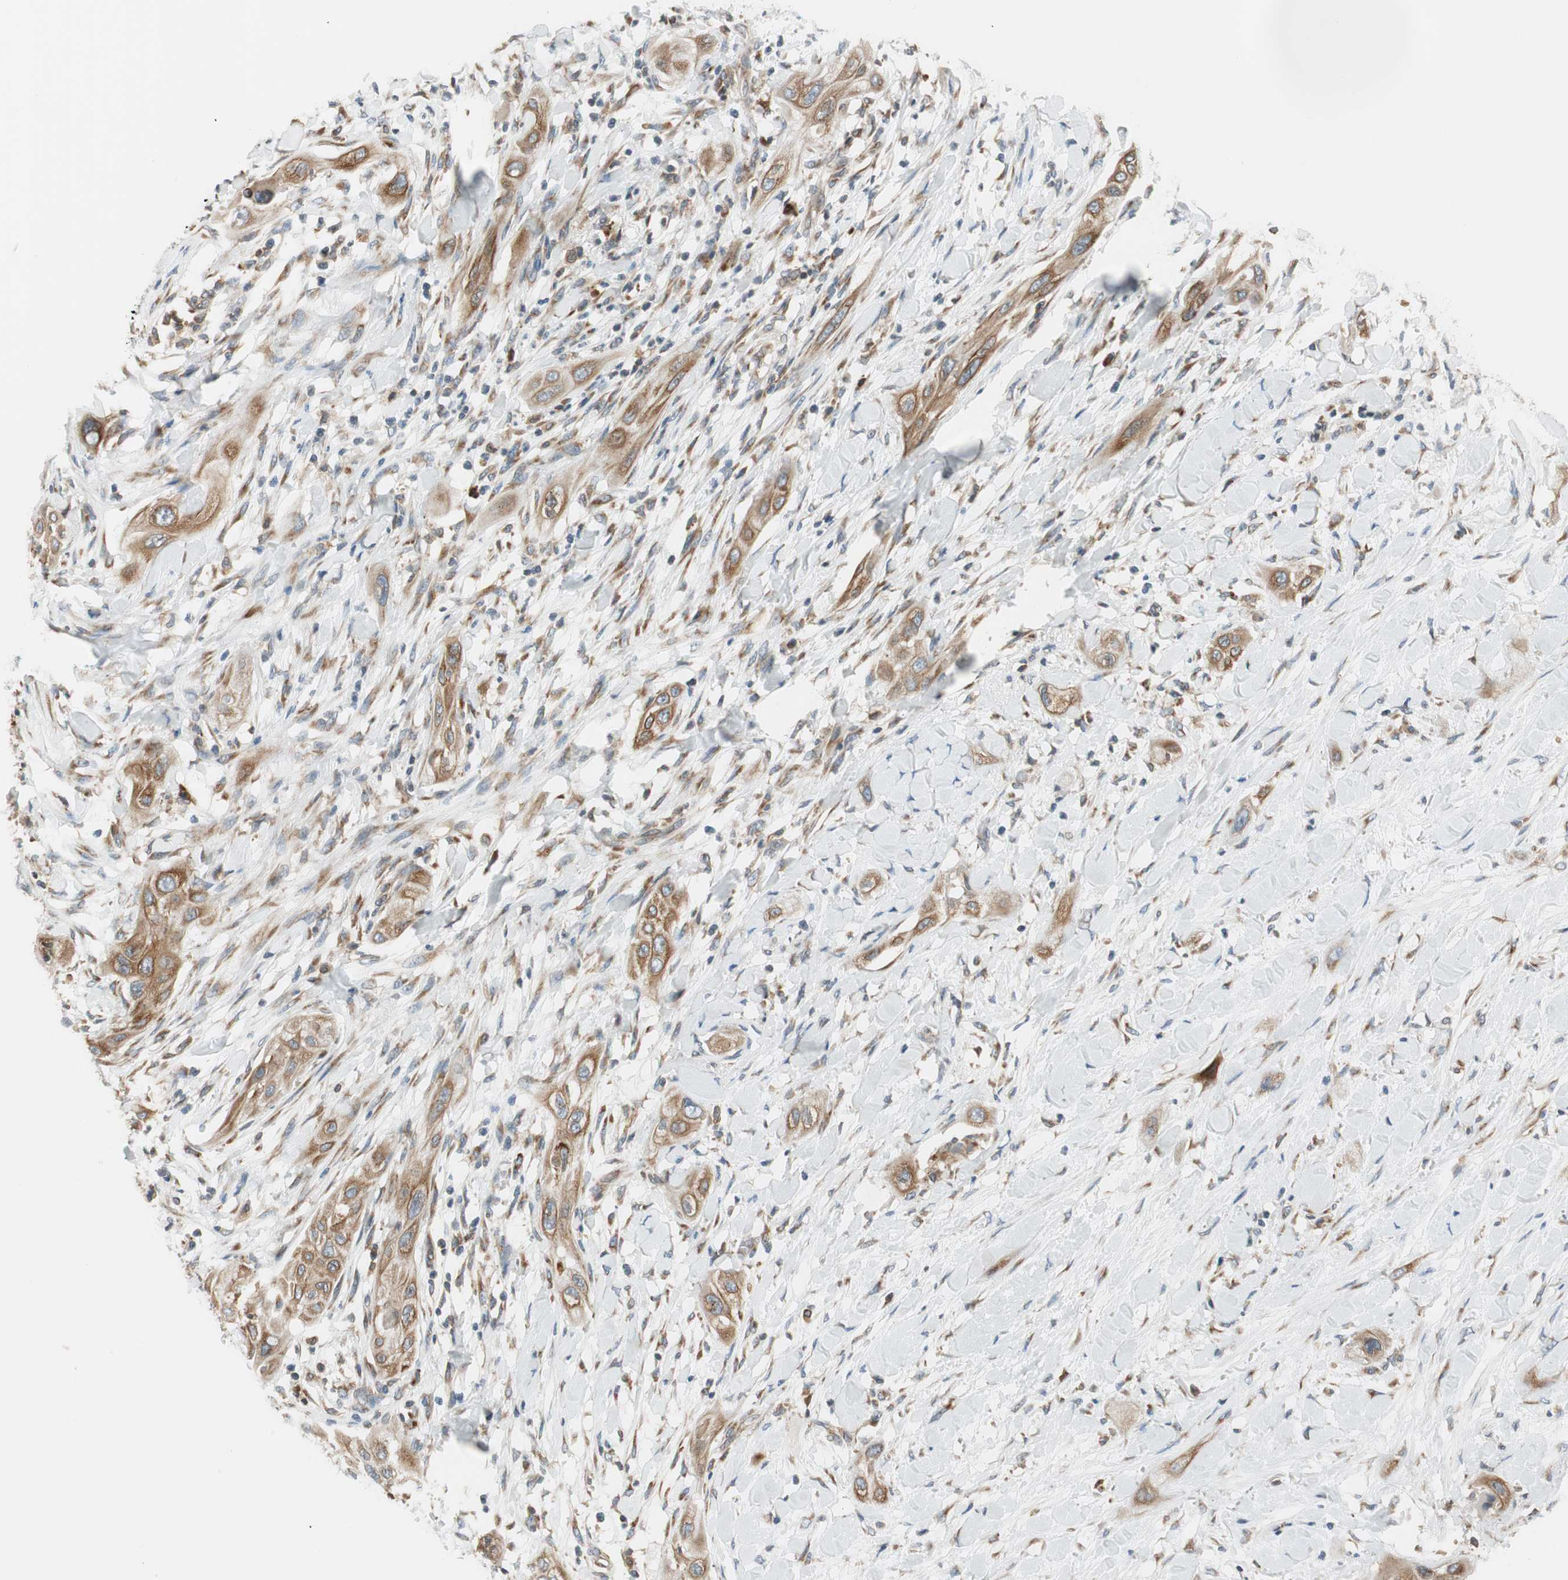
{"staining": {"intensity": "moderate", "quantity": ">75%", "location": "cytoplasmic/membranous"}, "tissue": "lung cancer", "cell_type": "Tumor cells", "image_type": "cancer", "snomed": [{"axis": "morphology", "description": "Squamous cell carcinoma, NOS"}, {"axis": "topography", "description": "Lung"}], "caption": "Squamous cell carcinoma (lung) was stained to show a protein in brown. There is medium levels of moderate cytoplasmic/membranous positivity in approximately >75% of tumor cells. Nuclei are stained in blue.", "gene": "RPN2", "patient": {"sex": "female", "age": 47}}